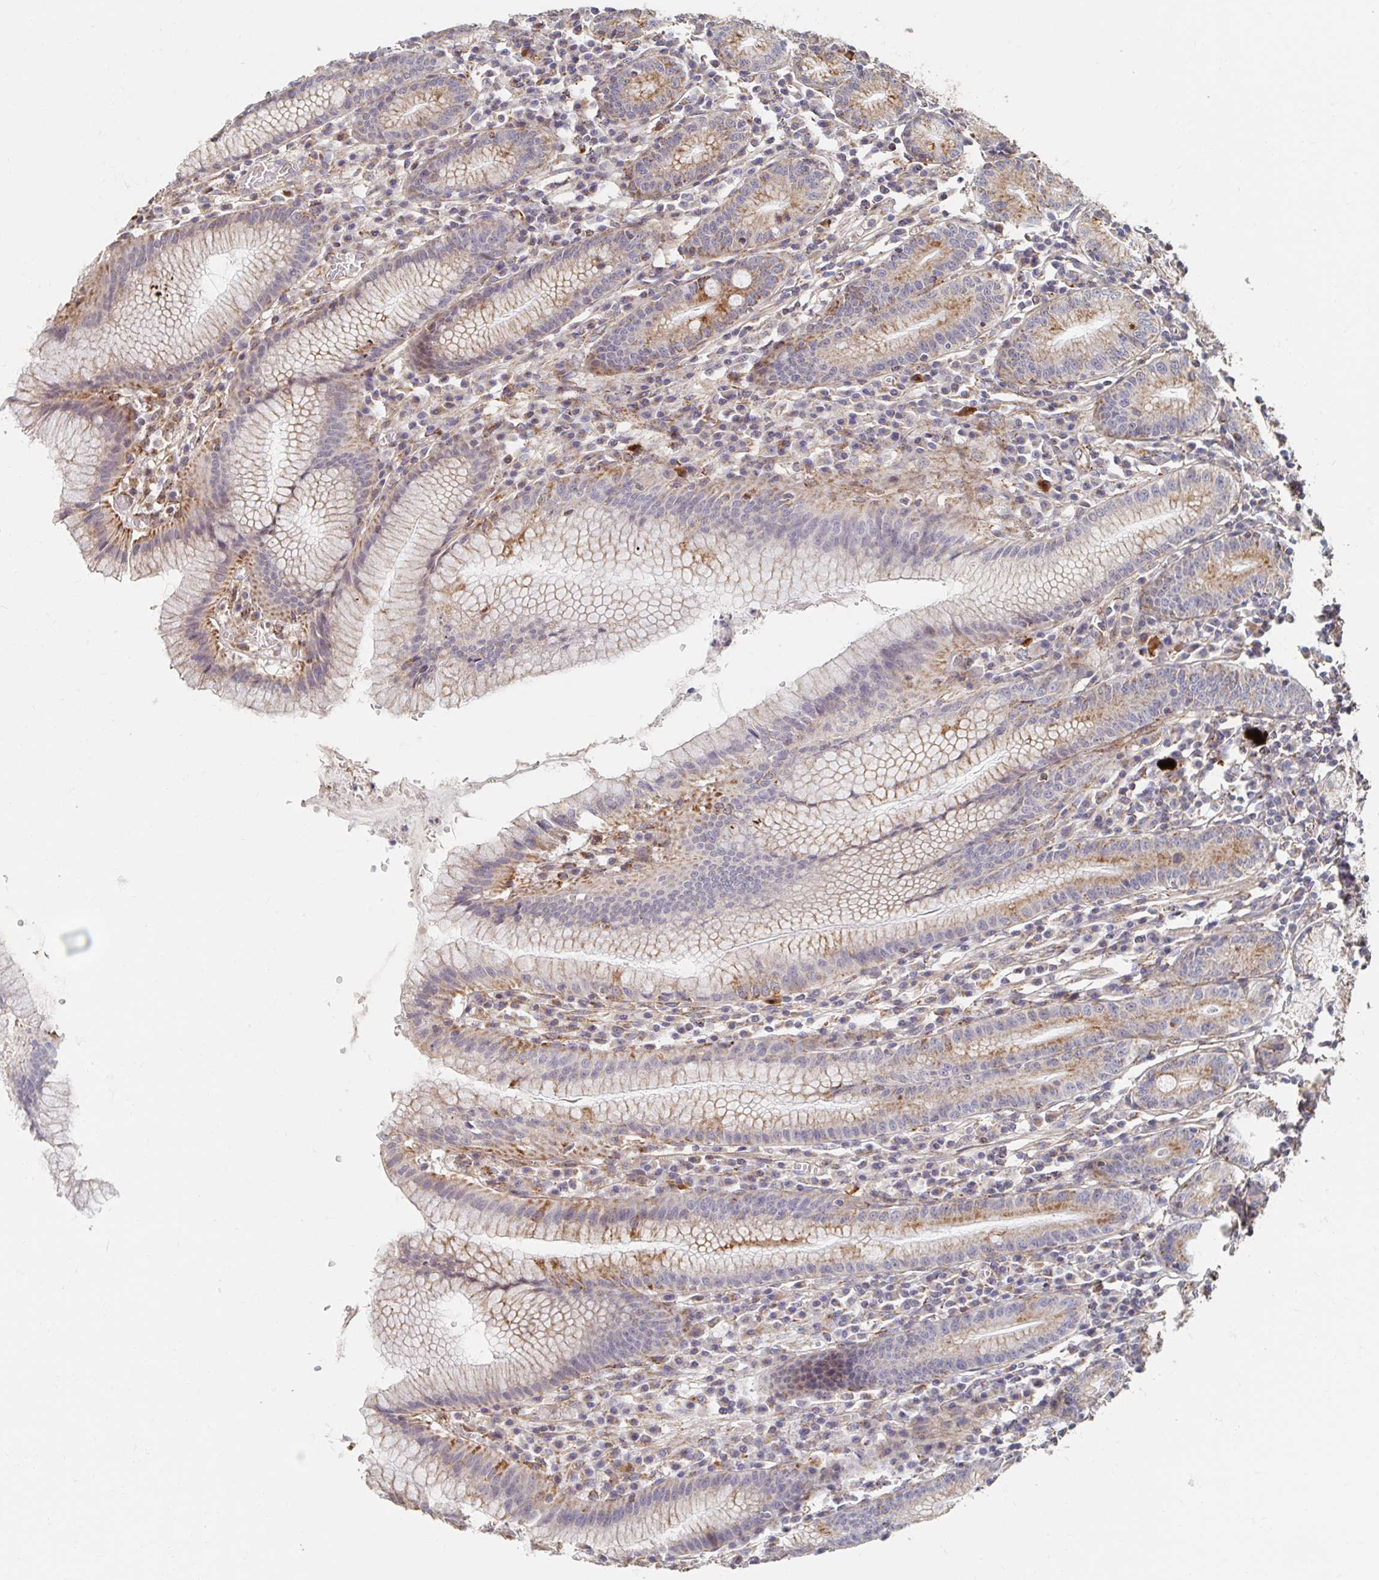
{"staining": {"intensity": "moderate", "quantity": "25%-75%", "location": "cytoplasmic/membranous"}, "tissue": "stomach", "cell_type": "Glandular cells", "image_type": "normal", "snomed": [{"axis": "morphology", "description": "Normal tissue, NOS"}, {"axis": "topography", "description": "Stomach"}], "caption": "Immunohistochemical staining of unremarkable human stomach reveals 25%-75% levels of moderate cytoplasmic/membranous protein expression in about 25%-75% of glandular cells. Immunohistochemistry stains the protein in brown and the nuclei are stained blue.", "gene": "MAVS", "patient": {"sex": "male", "age": 55}}